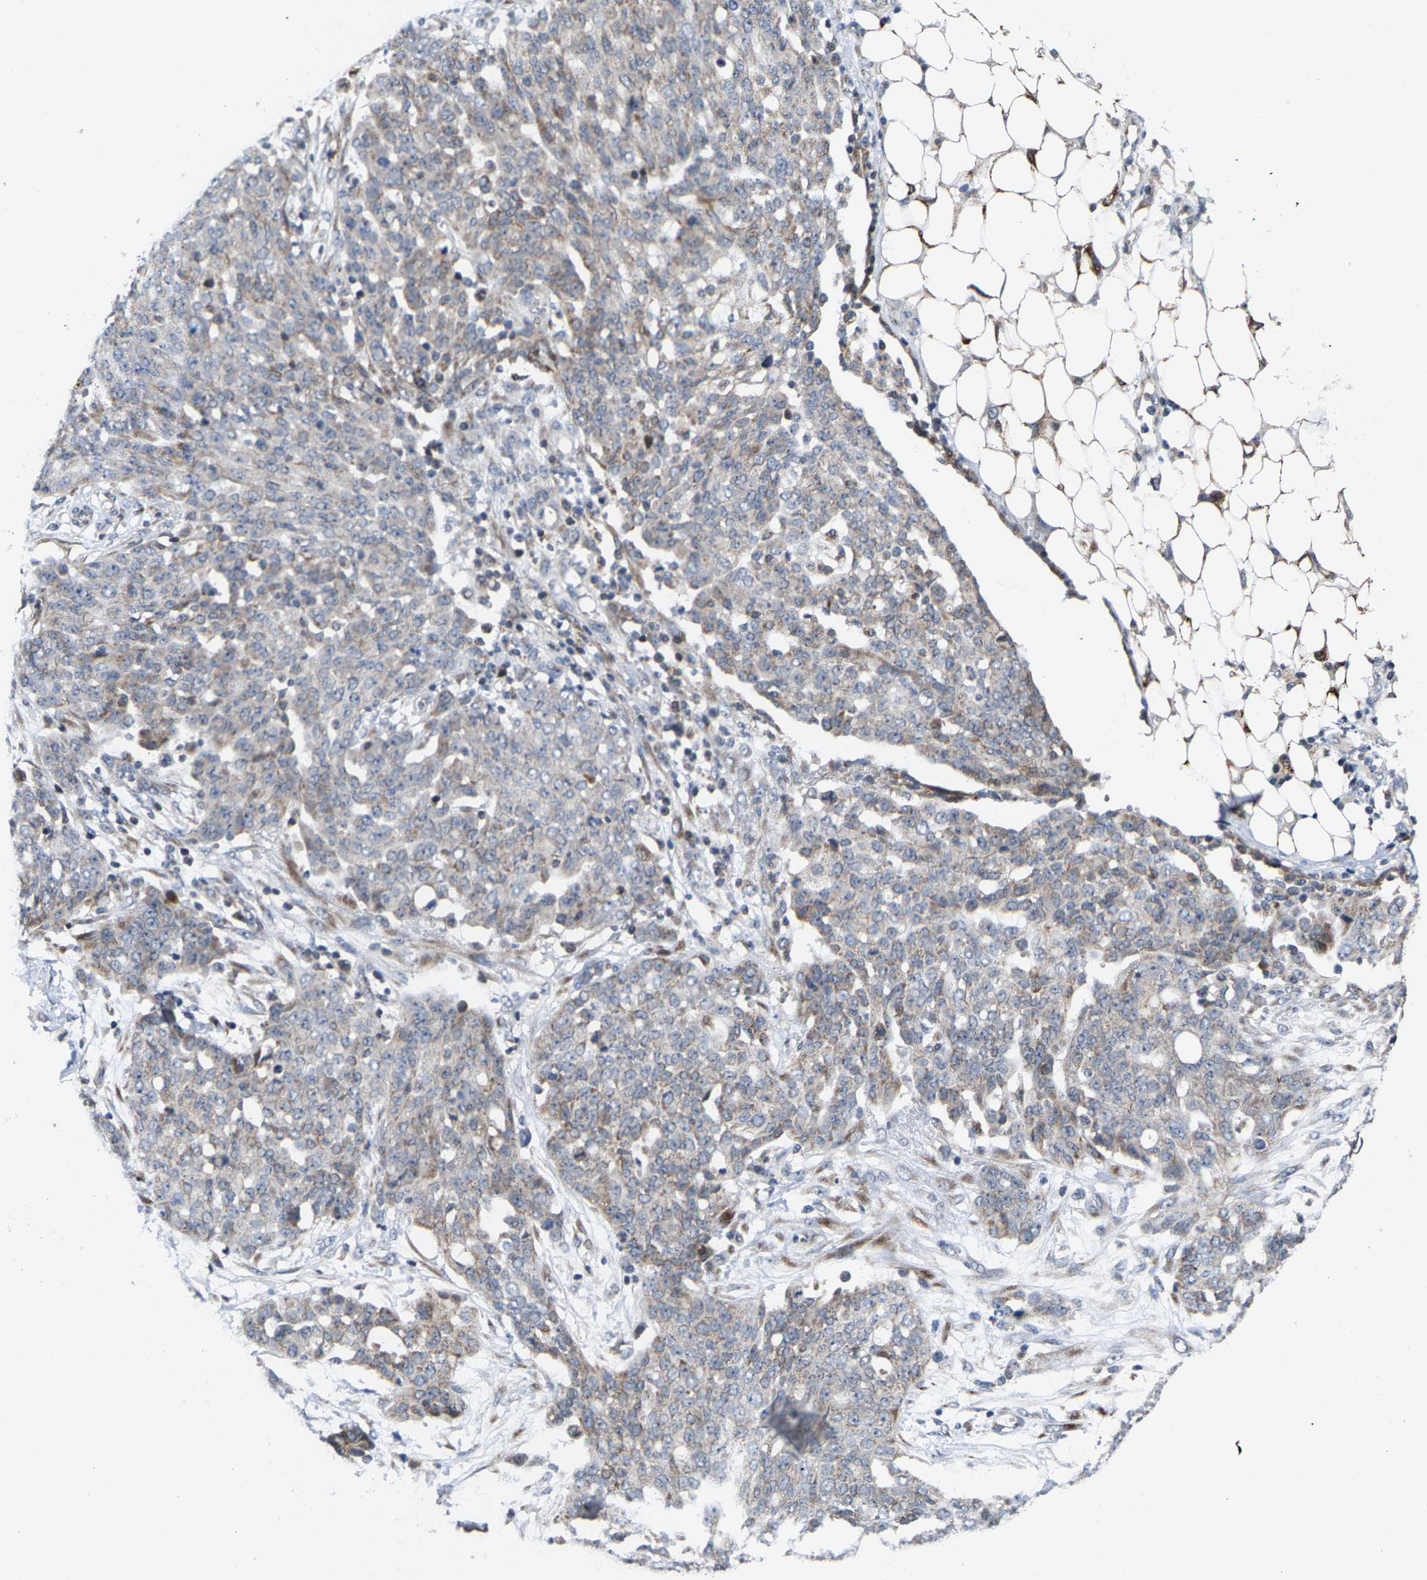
{"staining": {"intensity": "weak", "quantity": "25%-75%", "location": "cytoplasmic/membranous"}, "tissue": "ovarian cancer", "cell_type": "Tumor cells", "image_type": "cancer", "snomed": [{"axis": "morphology", "description": "Cystadenocarcinoma, serous, NOS"}, {"axis": "topography", "description": "Soft tissue"}, {"axis": "topography", "description": "Ovary"}], "caption": "Serous cystadenocarcinoma (ovarian) stained for a protein shows weak cytoplasmic/membranous positivity in tumor cells.", "gene": "TDRKH", "patient": {"sex": "female", "age": 57}}